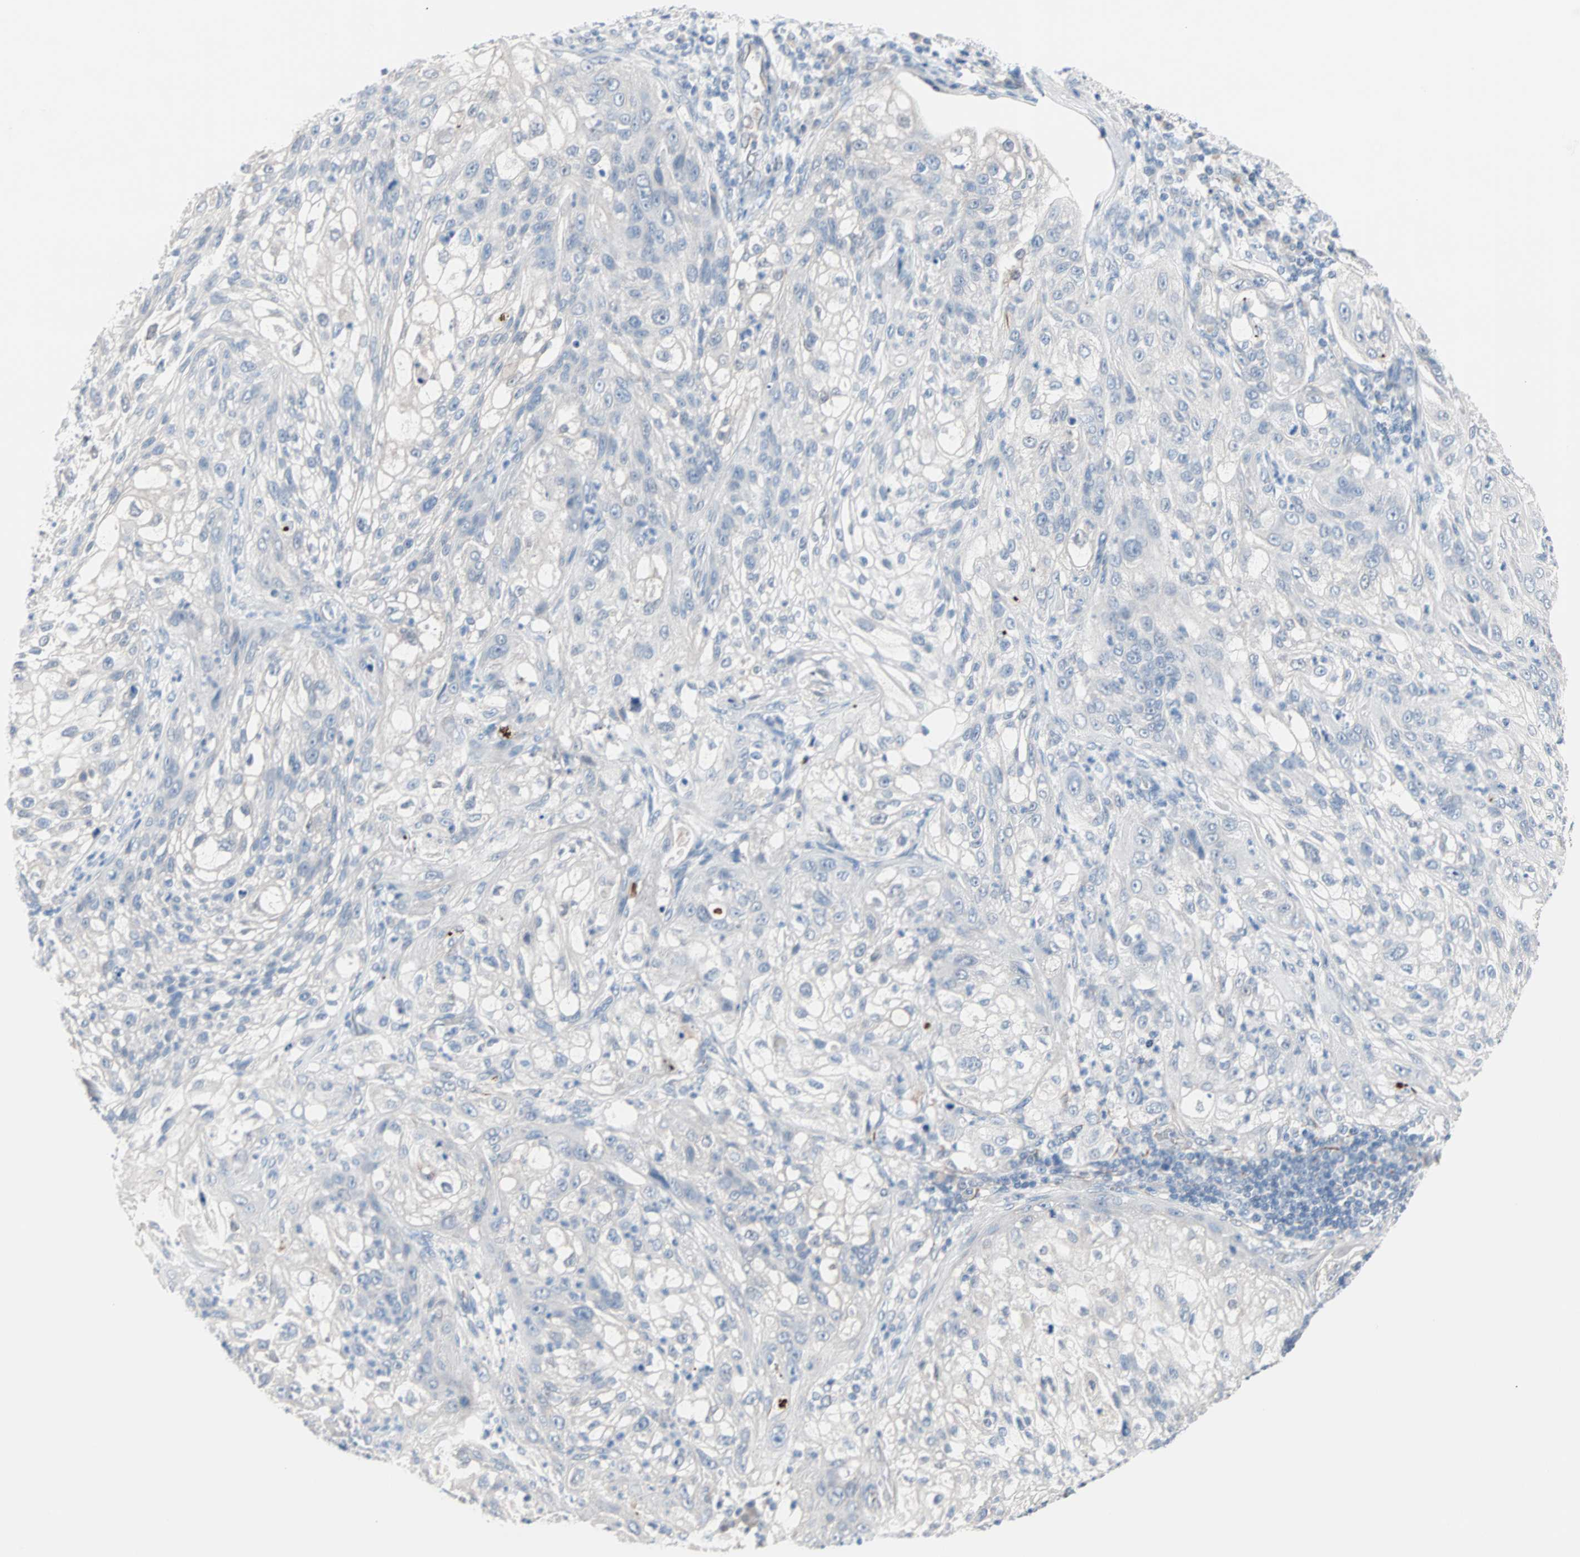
{"staining": {"intensity": "negative", "quantity": "none", "location": "none"}, "tissue": "lung cancer", "cell_type": "Tumor cells", "image_type": "cancer", "snomed": [{"axis": "morphology", "description": "Inflammation, NOS"}, {"axis": "morphology", "description": "Squamous cell carcinoma, NOS"}, {"axis": "topography", "description": "Lymph node"}, {"axis": "topography", "description": "Soft tissue"}, {"axis": "topography", "description": "Lung"}], "caption": "A micrograph of human lung cancer is negative for staining in tumor cells.", "gene": "ULBP1", "patient": {"sex": "male", "age": 66}}